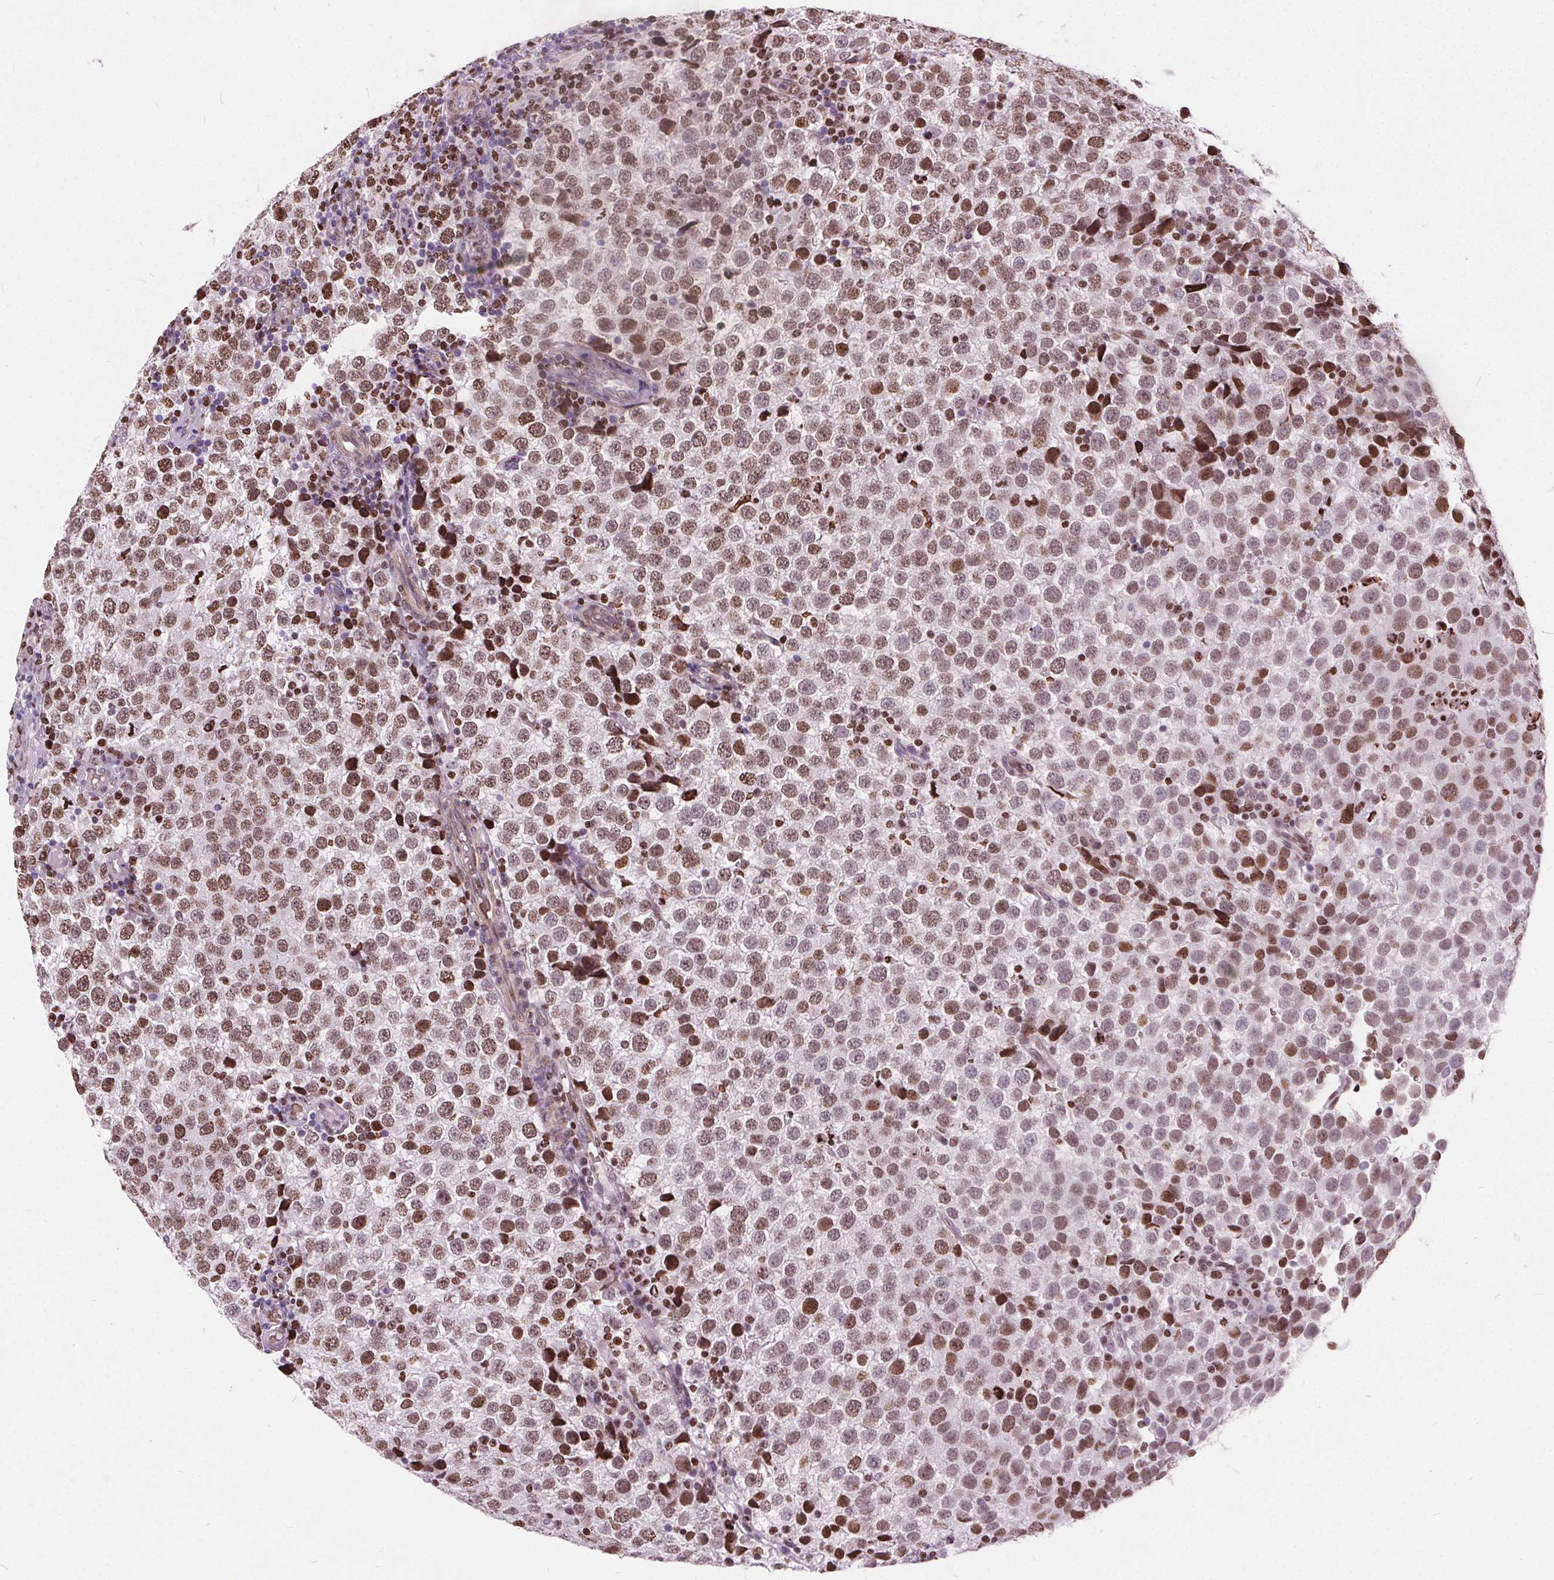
{"staining": {"intensity": "moderate", "quantity": "25%-75%", "location": "nuclear"}, "tissue": "testis cancer", "cell_type": "Tumor cells", "image_type": "cancer", "snomed": [{"axis": "morphology", "description": "Seminoma, NOS"}, {"axis": "topography", "description": "Testis"}], "caption": "Seminoma (testis) was stained to show a protein in brown. There is medium levels of moderate nuclear positivity in approximately 25%-75% of tumor cells. (brown staining indicates protein expression, while blue staining denotes nuclei).", "gene": "ISLR2", "patient": {"sex": "male", "age": 34}}